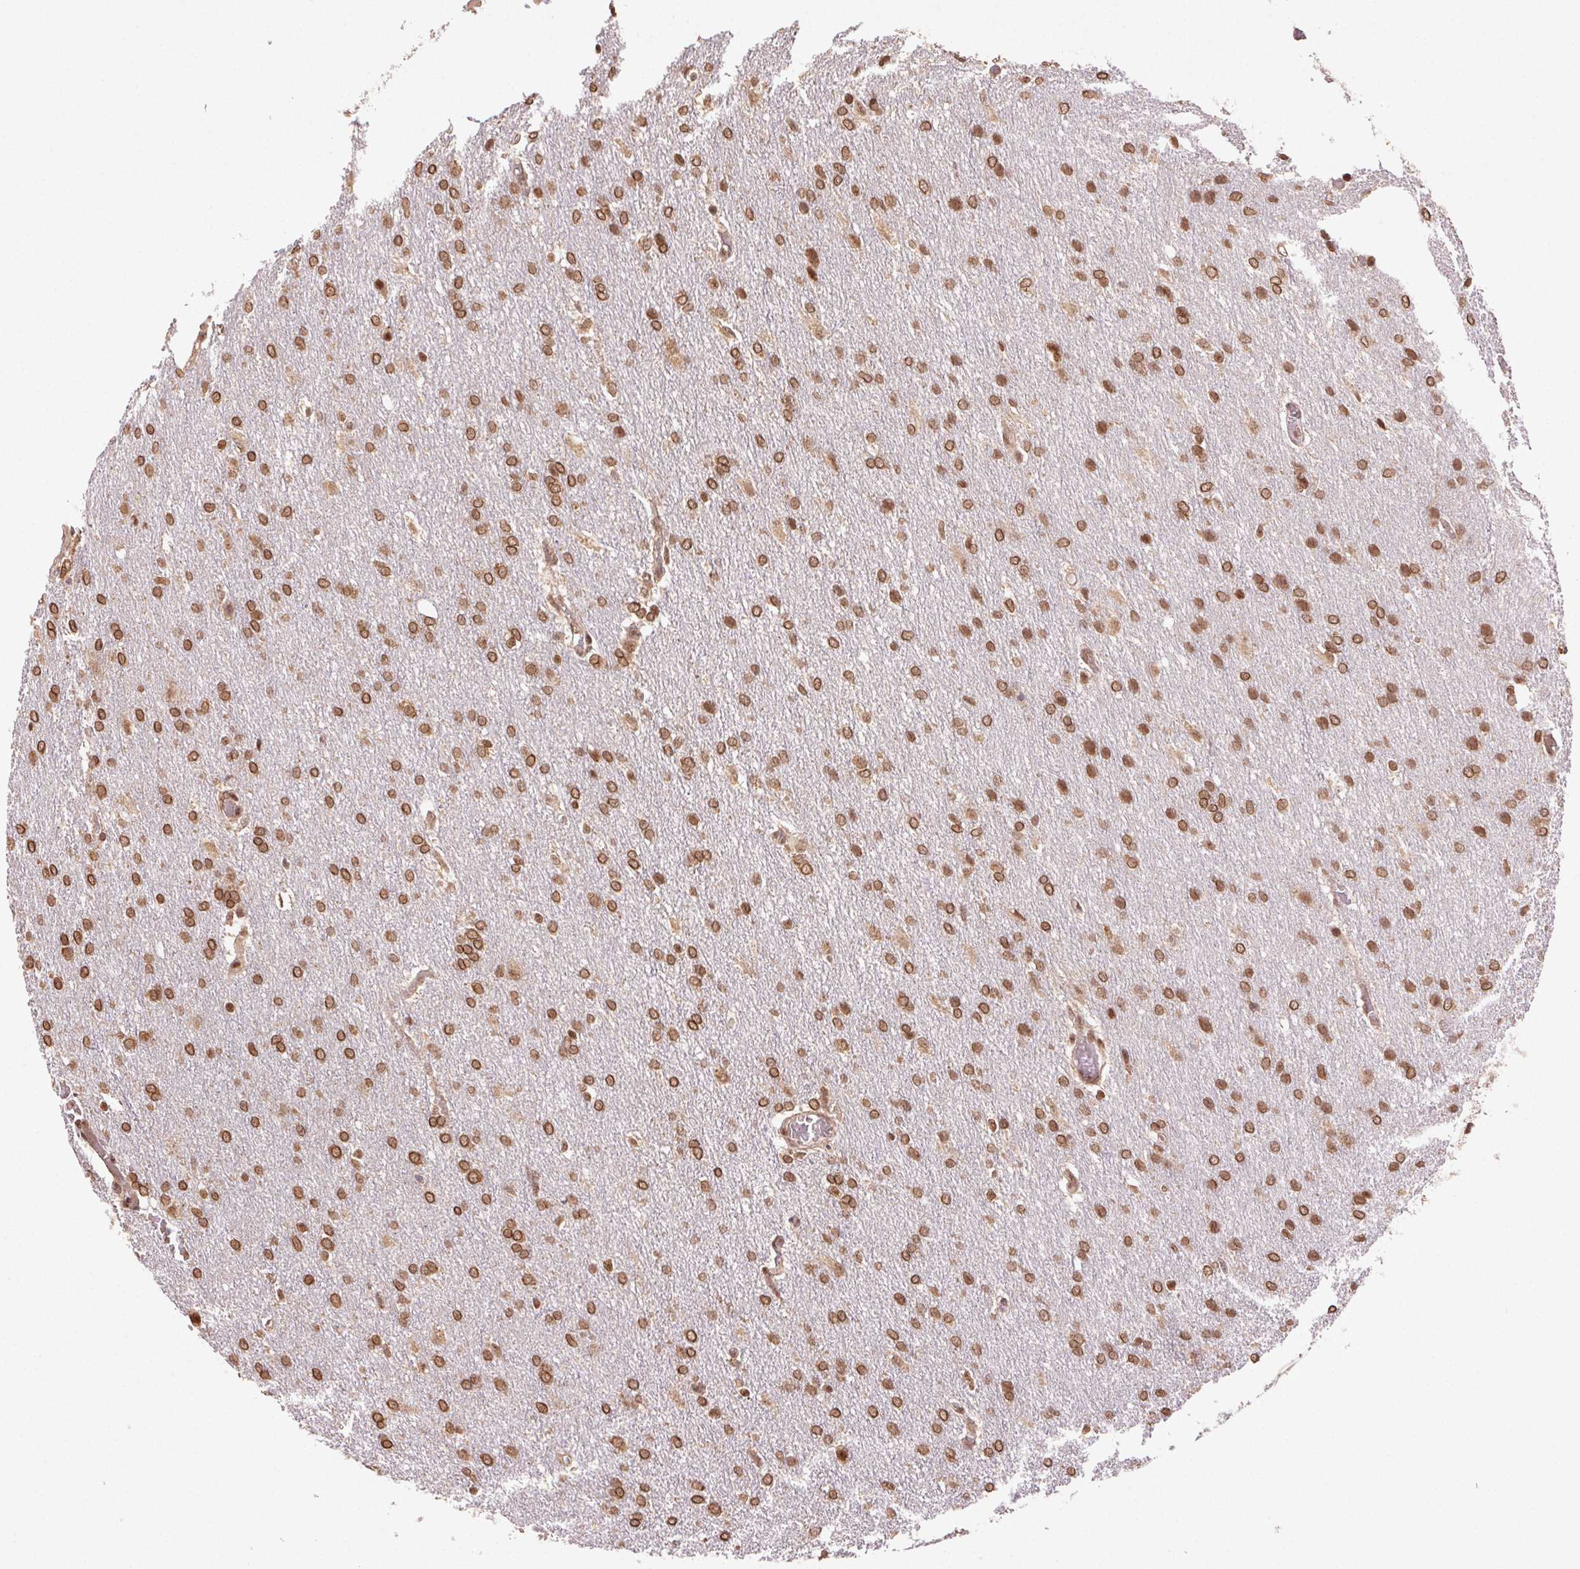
{"staining": {"intensity": "moderate", "quantity": ">75%", "location": "cytoplasmic/membranous,nuclear"}, "tissue": "glioma", "cell_type": "Tumor cells", "image_type": "cancer", "snomed": [{"axis": "morphology", "description": "Glioma, malignant, High grade"}, {"axis": "topography", "description": "Brain"}], "caption": "Glioma stained with a brown dye demonstrates moderate cytoplasmic/membranous and nuclear positive expression in about >75% of tumor cells.", "gene": "TREML4", "patient": {"sex": "male", "age": 68}}